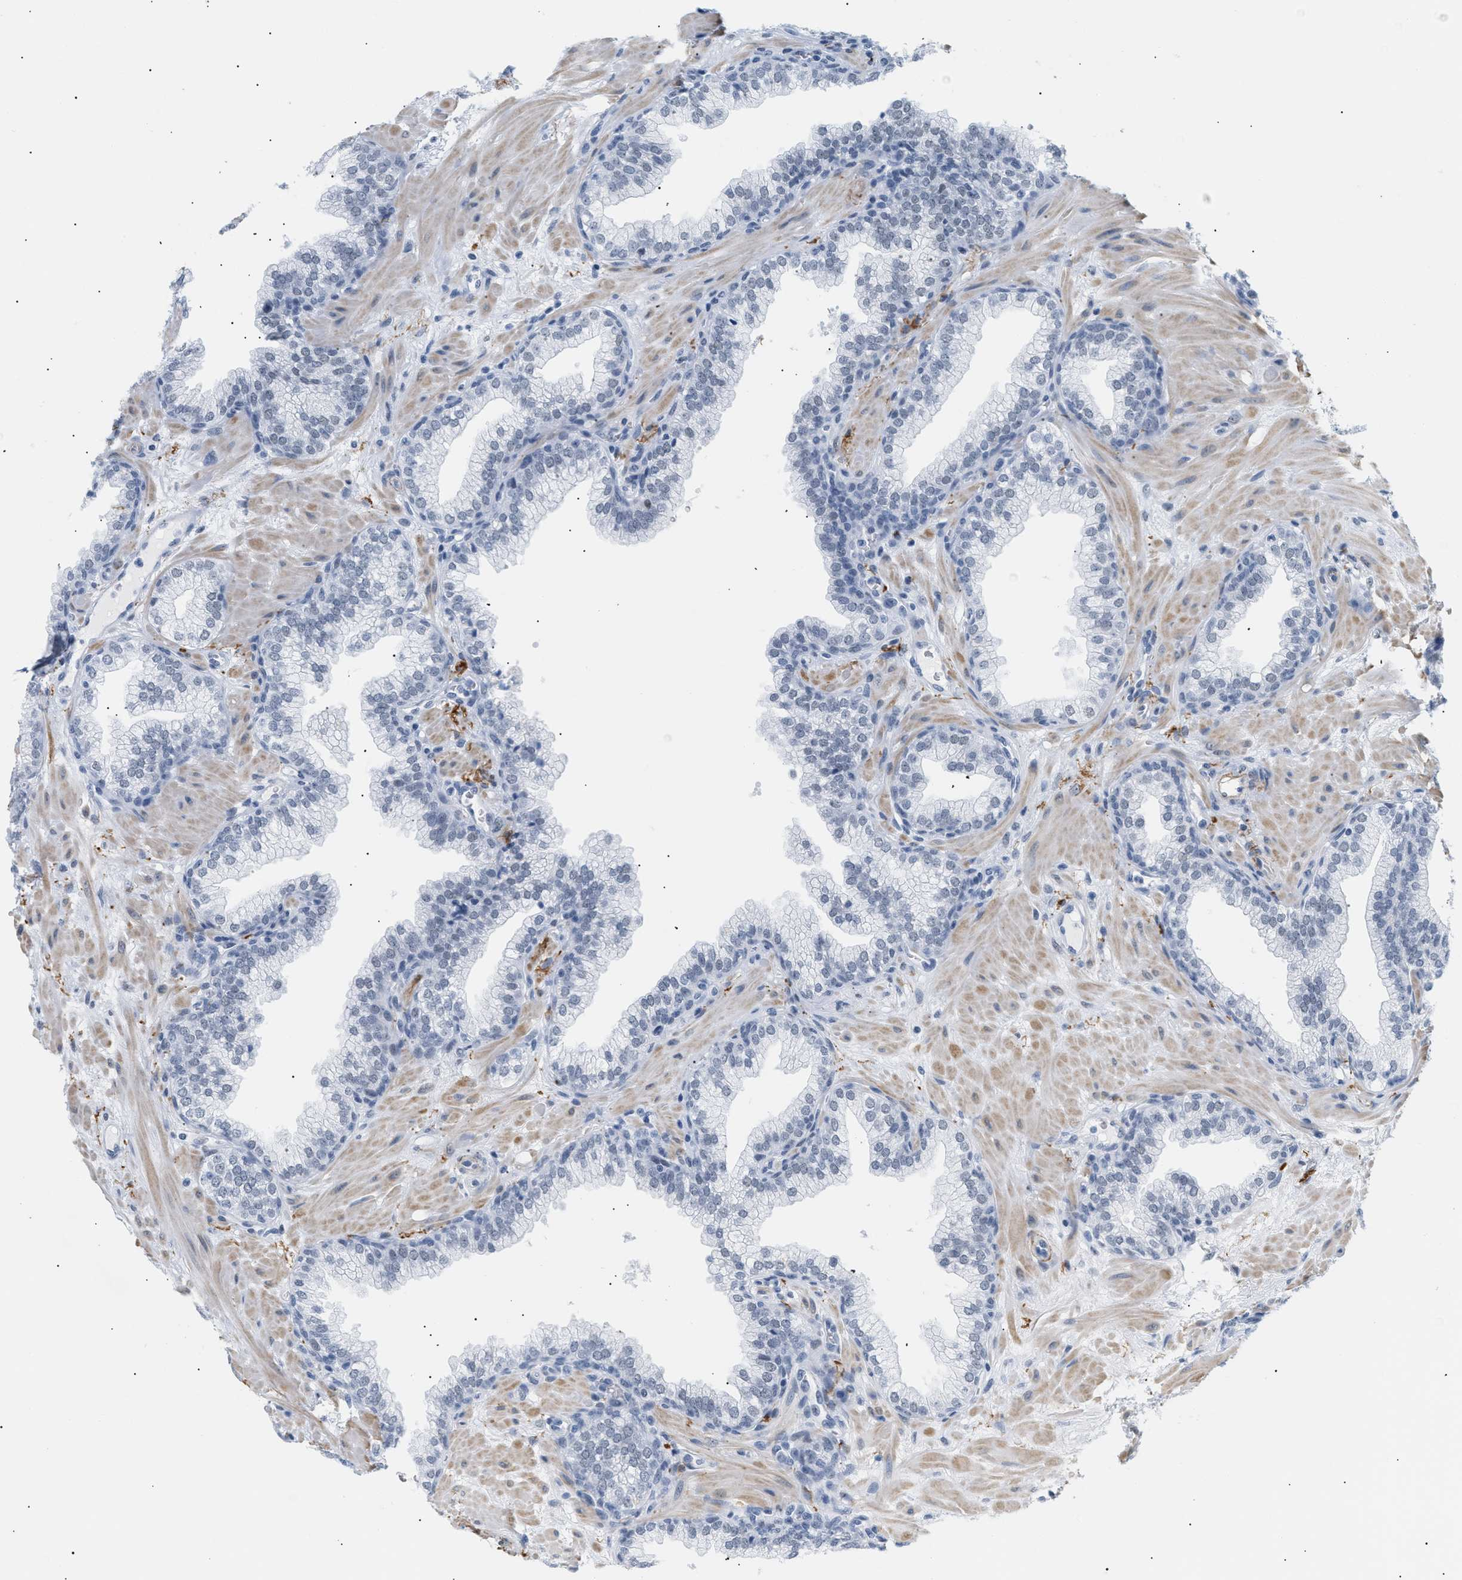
{"staining": {"intensity": "weak", "quantity": "<25%", "location": "nuclear"}, "tissue": "prostate", "cell_type": "Glandular cells", "image_type": "normal", "snomed": [{"axis": "morphology", "description": "Normal tissue, NOS"}, {"axis": "morphology", "description": "Urothelial carcinoma, Low grade"}, {"axis": "topography", "description": "Urinary bladder"}, {"axis": "topography", "description": "Prostate"}], "caption": "Immunohistochemical staining of normal prostate exhibits no significant positivity in glandular cells.", "gene": "ELN", "patient": {"sex": "male", "age": 60}}